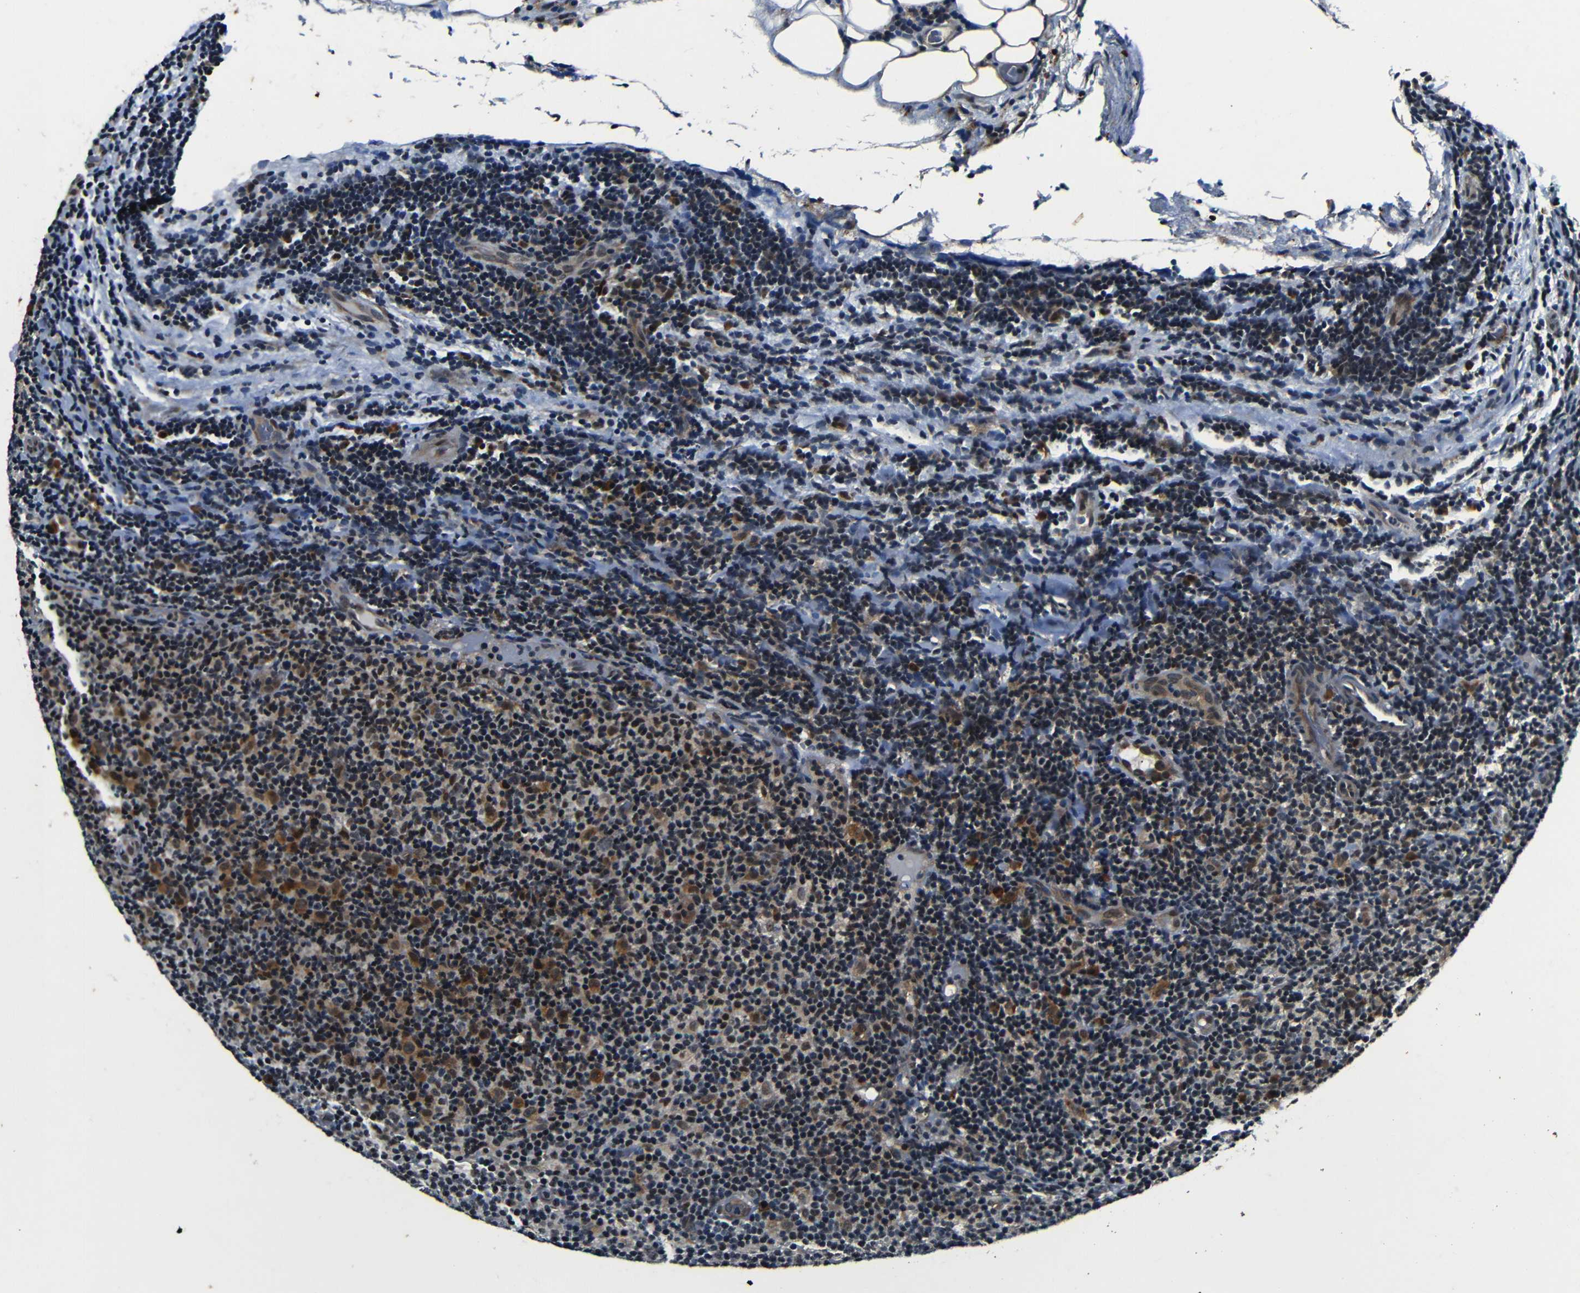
{"staining": {"intensity": "moderate", "quantity": ">75%", "location": "cytoplasmic/membranous,nuclear"}, "tissue": "lymphoma", "cell_type": "Tumor cells", "image_type": "cancer", "snomed": [{"axis": "morphology", "description": "Malignant lymphoma, non-Hodgkin's type, Low grade"}, {"axis": "topography", "description": "Lymph node"}], "caption": "Approximately >75% of tumor cells in lymphoma show moderate cytoplasmic/membranous and nuclear protein positivity as visualized by brown immunohistochemical staining.", "gene": "FOXD4", "patient": {"sex": "male", "age": 83}}